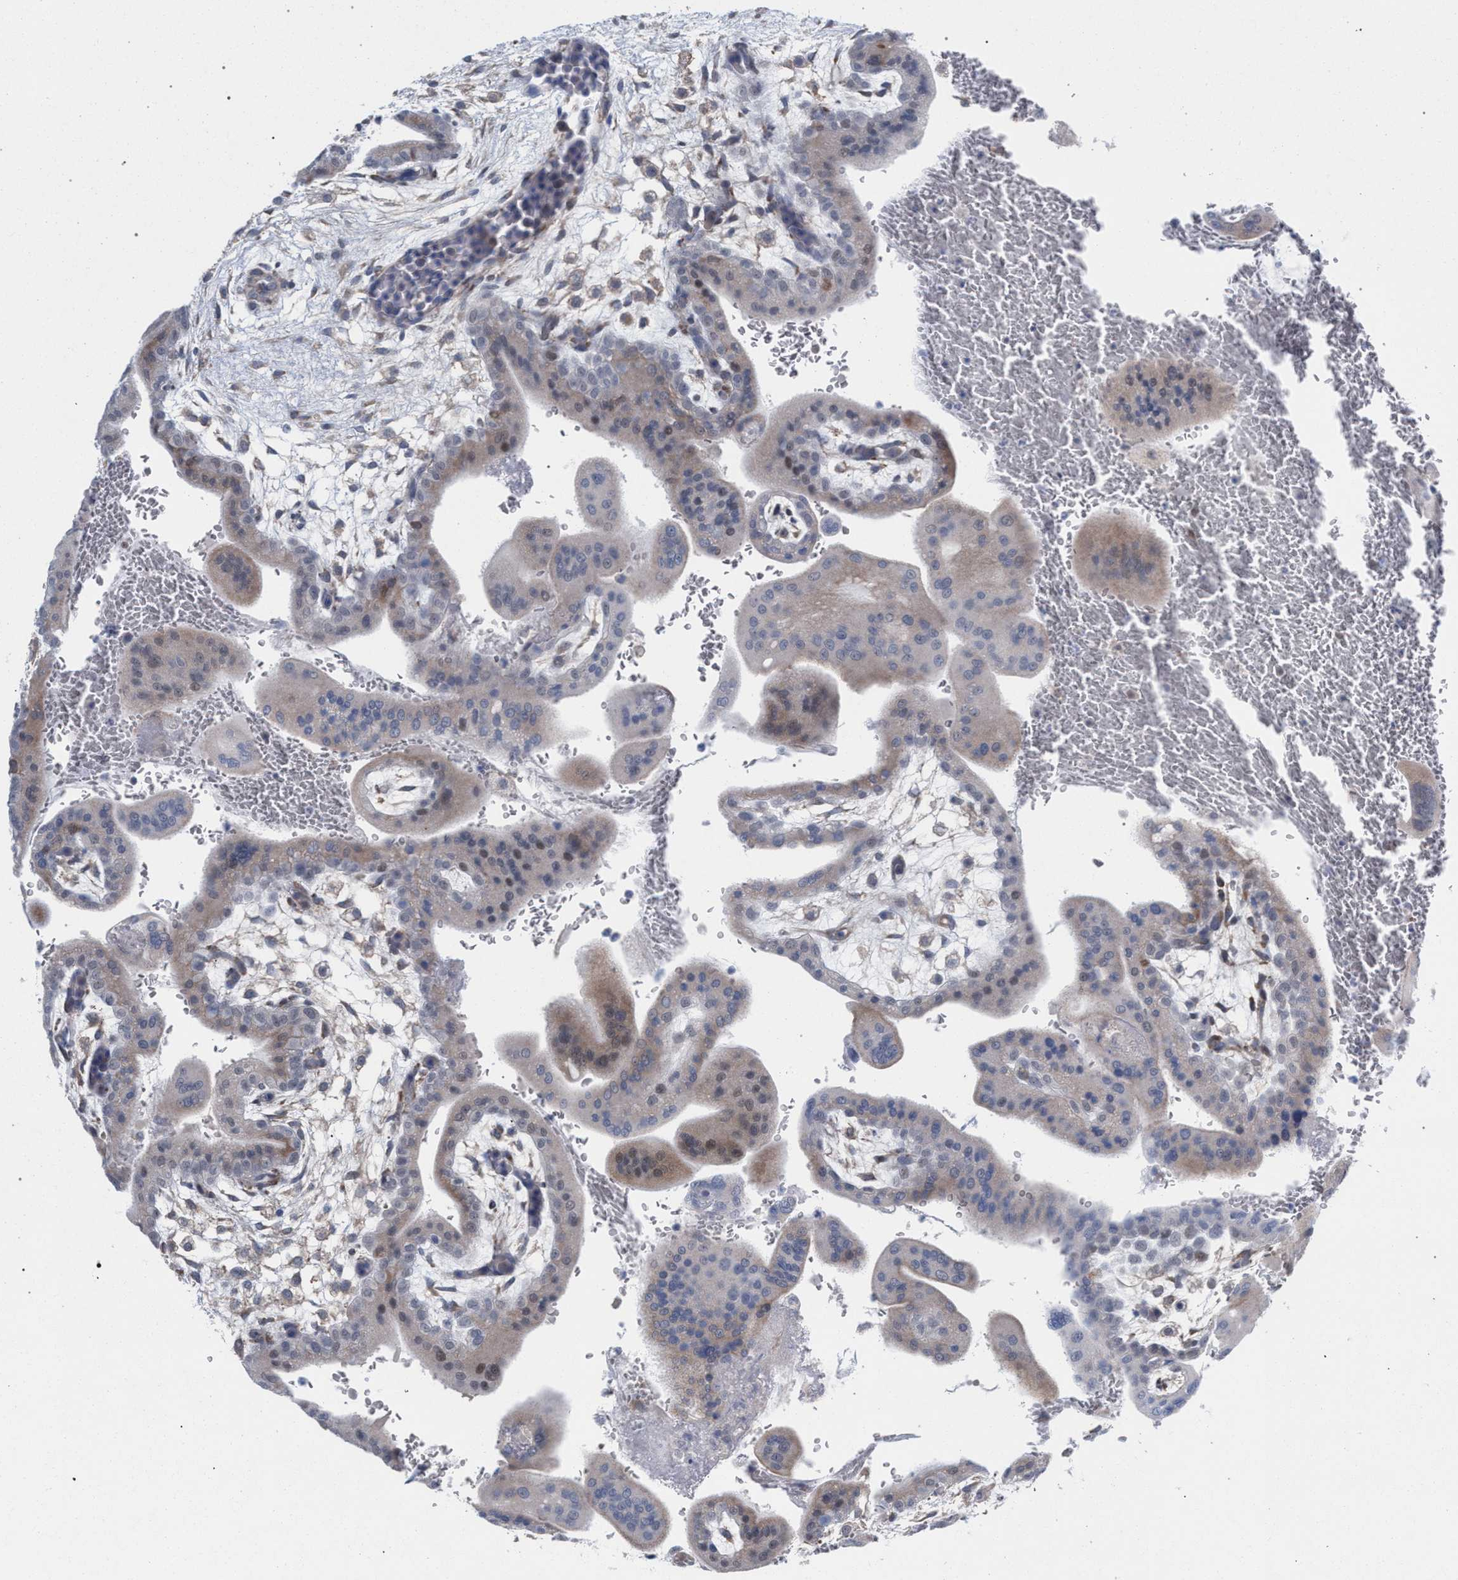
{"staining": {"intensity": "strong", "quantity": ">75%", "location": "cytoplasmic/membranous"}, "tissue": "placenta", "cell_type": "Decidual cells", "image_type": "normal", "snomed": [{"axis": "morphology", "description": "Normal tissue, NOS"}, {"axis": "topography", "description": "Placenta"}], "caption": "This image exhibits unremarkable placenta stained with IHC to label a protein in brown. The cytoplasmic/membranous of decidual cells show strong positivity for the protein. Nuclei are counter-stained blue.", "gene": "FHOD3", "patient": {"sex": "female", "age": 35}}